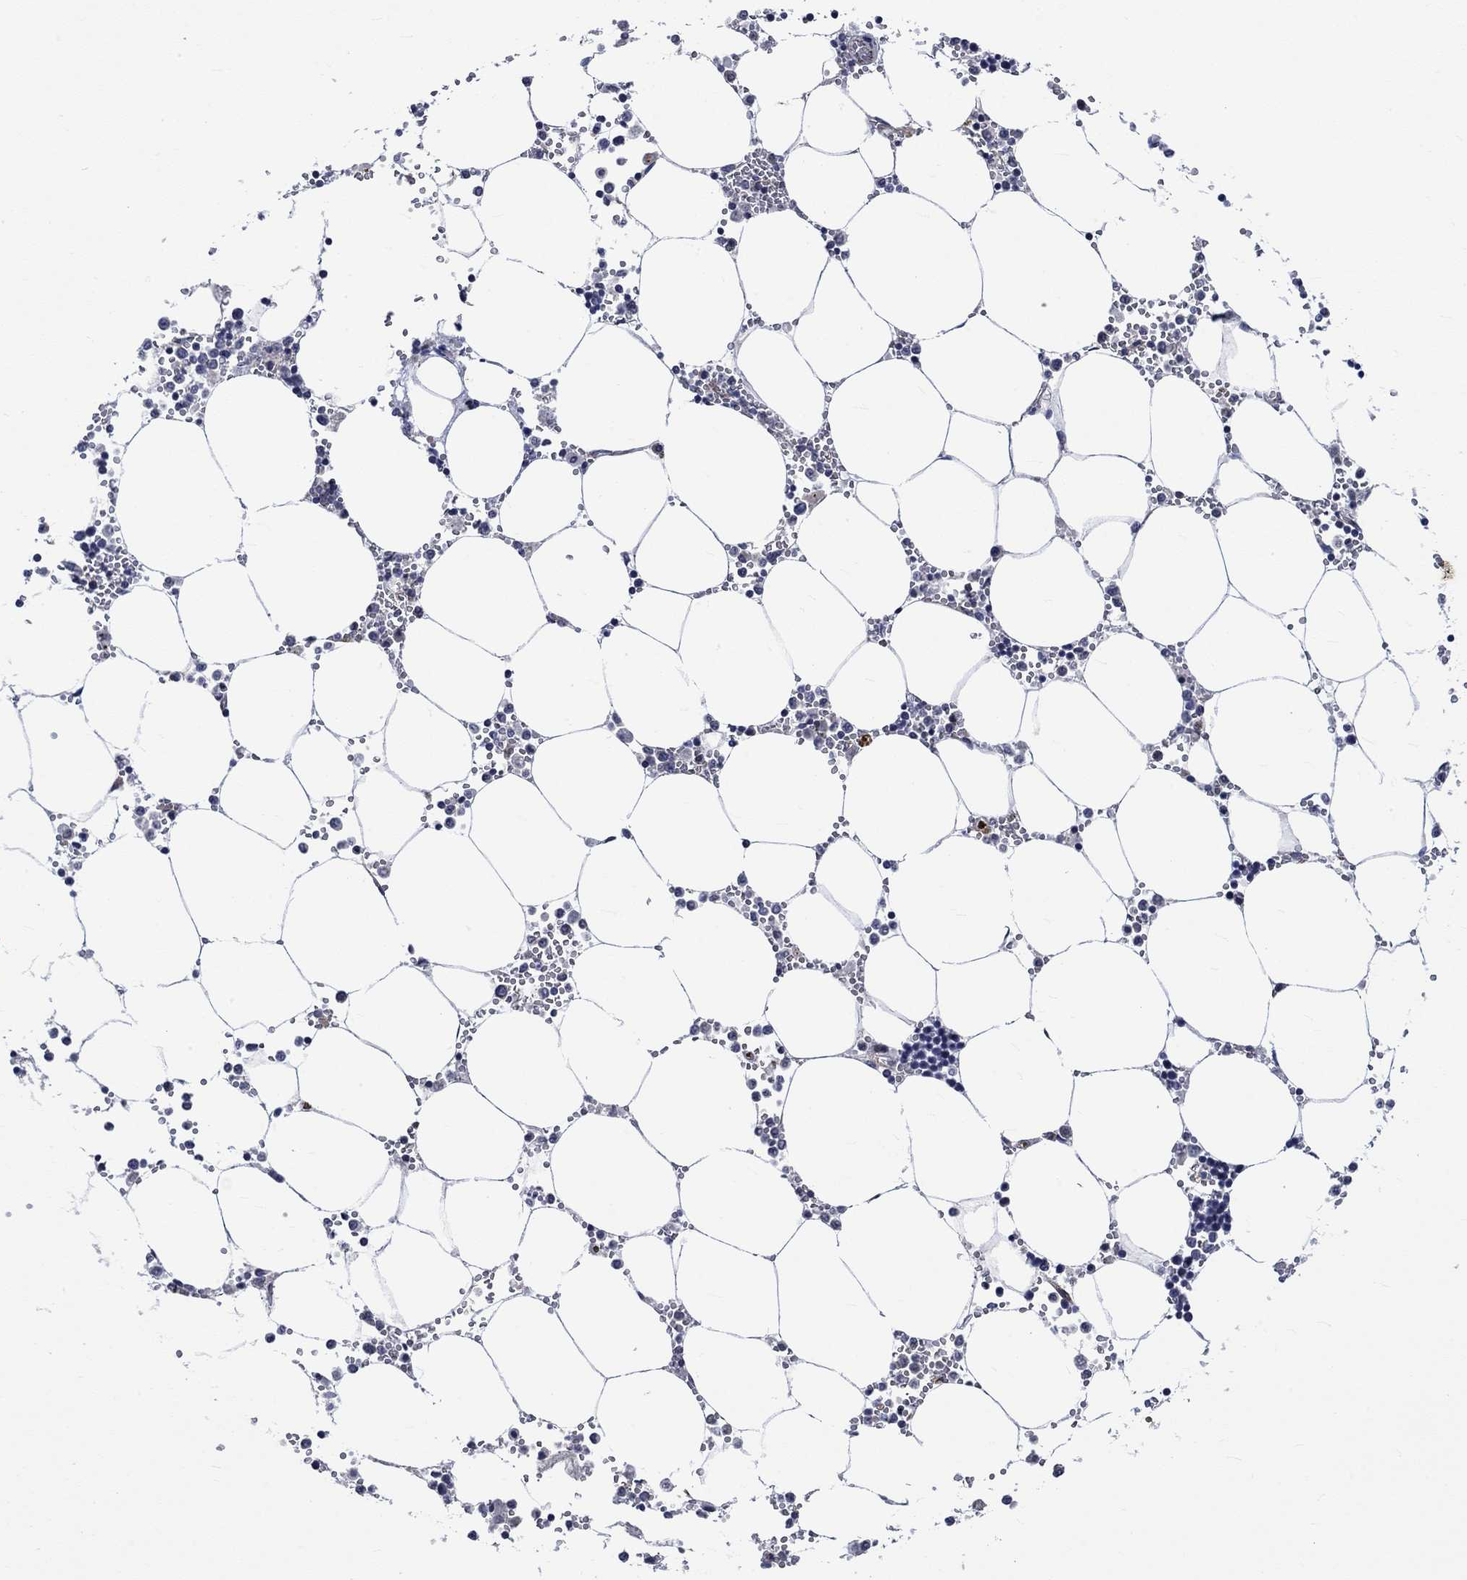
{"staining": {"intensity": "negative", "quantity": "none", "location": "none"}, "tissue": "bone marrow", "cell_type": "Hematopoietic cells", "image_type": "normal", "snomed": [{"axis": "morphology", "description": "Normal tissue, NOS"}, {"axis": "topography", "description": "Bone marrow"}], "caption": "This is an immunohistochemistry photomicrograph of normal human bone marrow. There is no staining in hematopoietic cells.", "gene": "GJA5", "patient": {"sex": "male", "age": 54}}